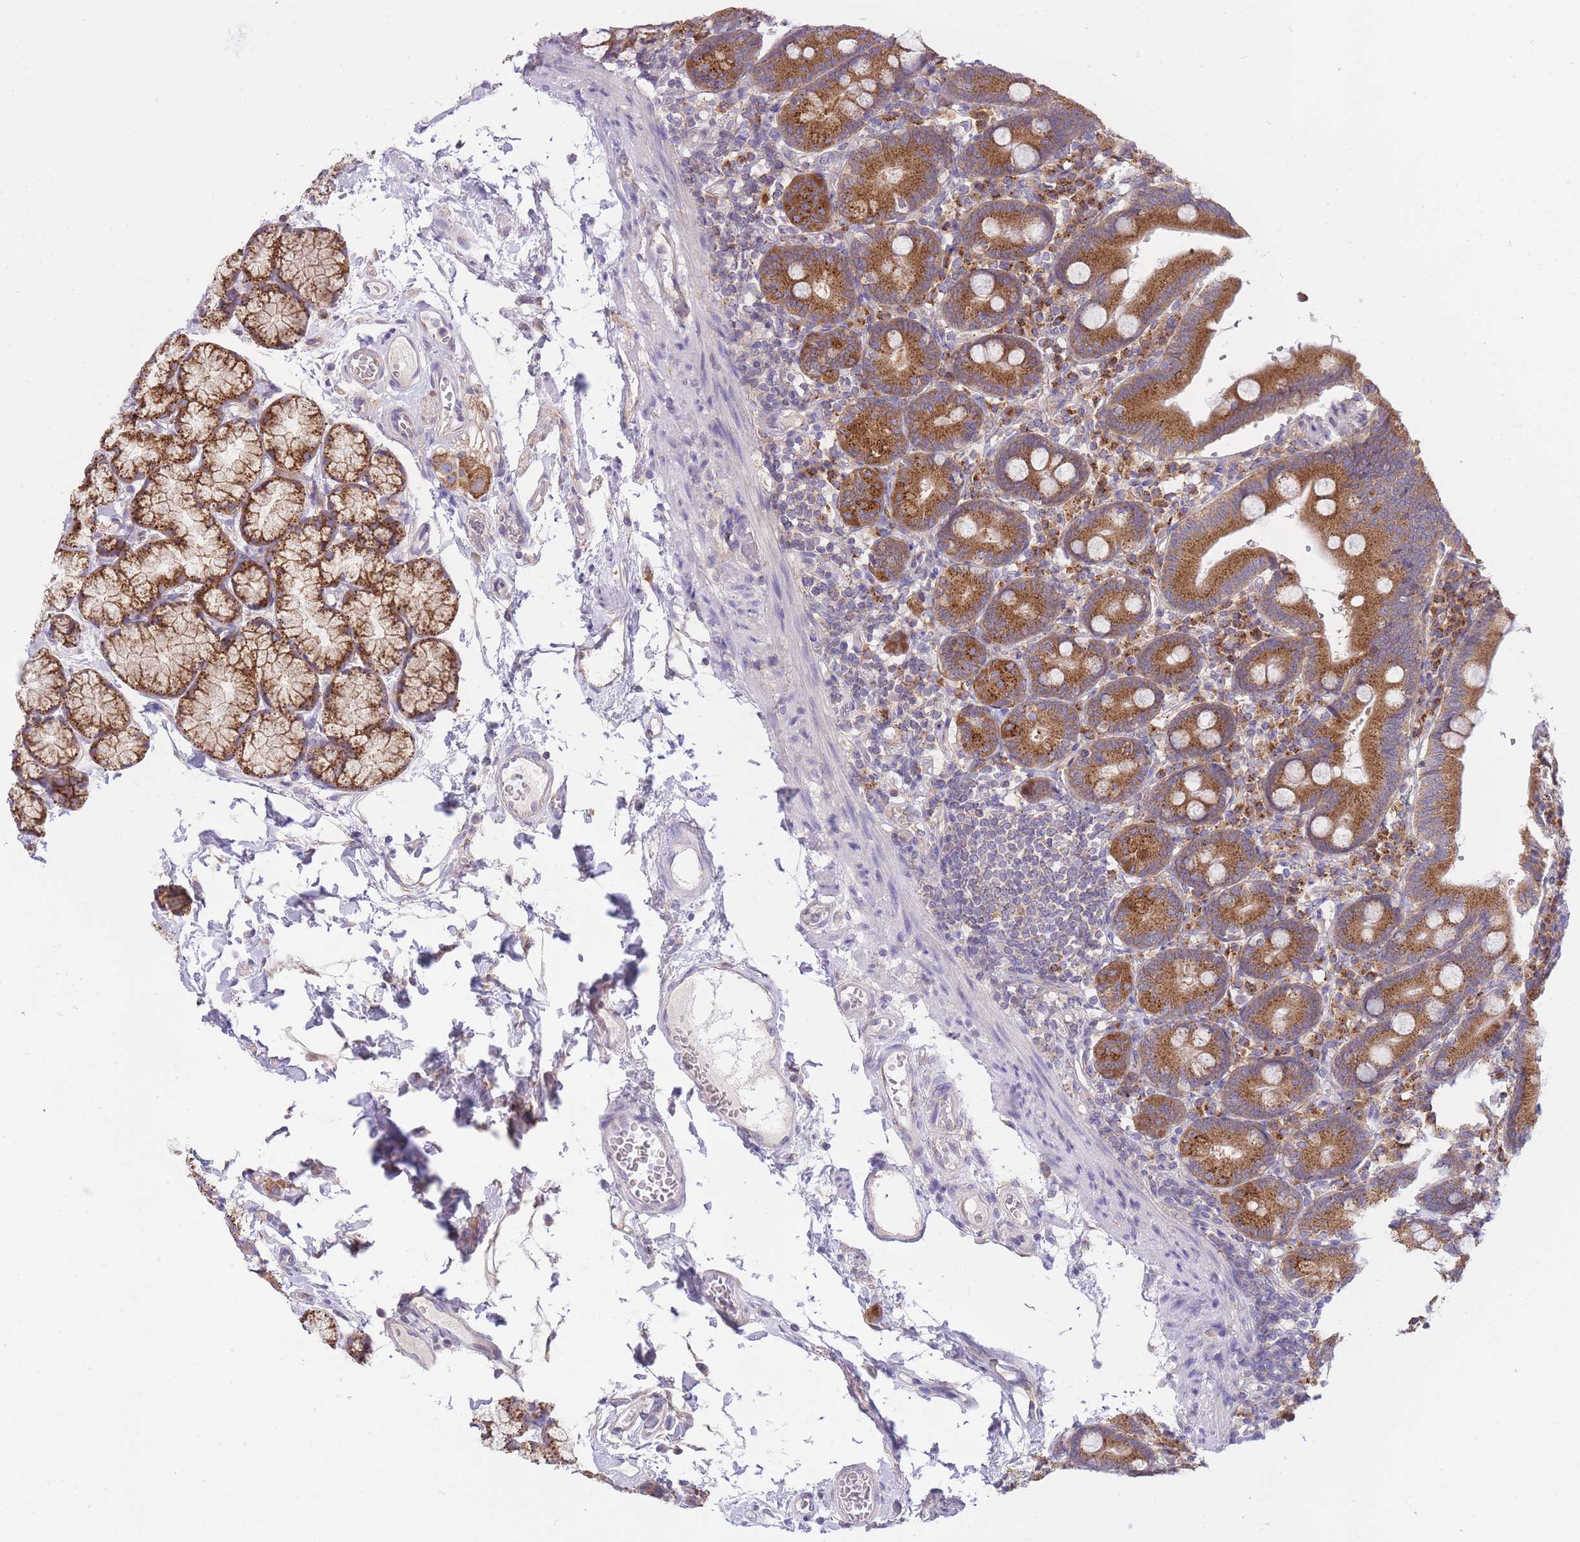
{"staining": {"intensity": "strong", "quantity": ">75%", "location": "cytoplasmic/membranous"}, "tissue": "duodenum", "cell_type": "Glandular cells", "image_type": "normal", "snomed": [{"axis": "morphology", "description": "Normal tissue, NOS"}, {"axis": "topography", "description": "Duodenum"}], "caption": "Immunohistochemical staining of unremarkable duodenum reveals high levels of strong cytoplasmic/membranous staining in approximately >75% of glandular cells. (DAB IHC with brightfield microscopy, high magnification).", "gene": "COPG1", "patient": {"sex": "female", "age": 67}}